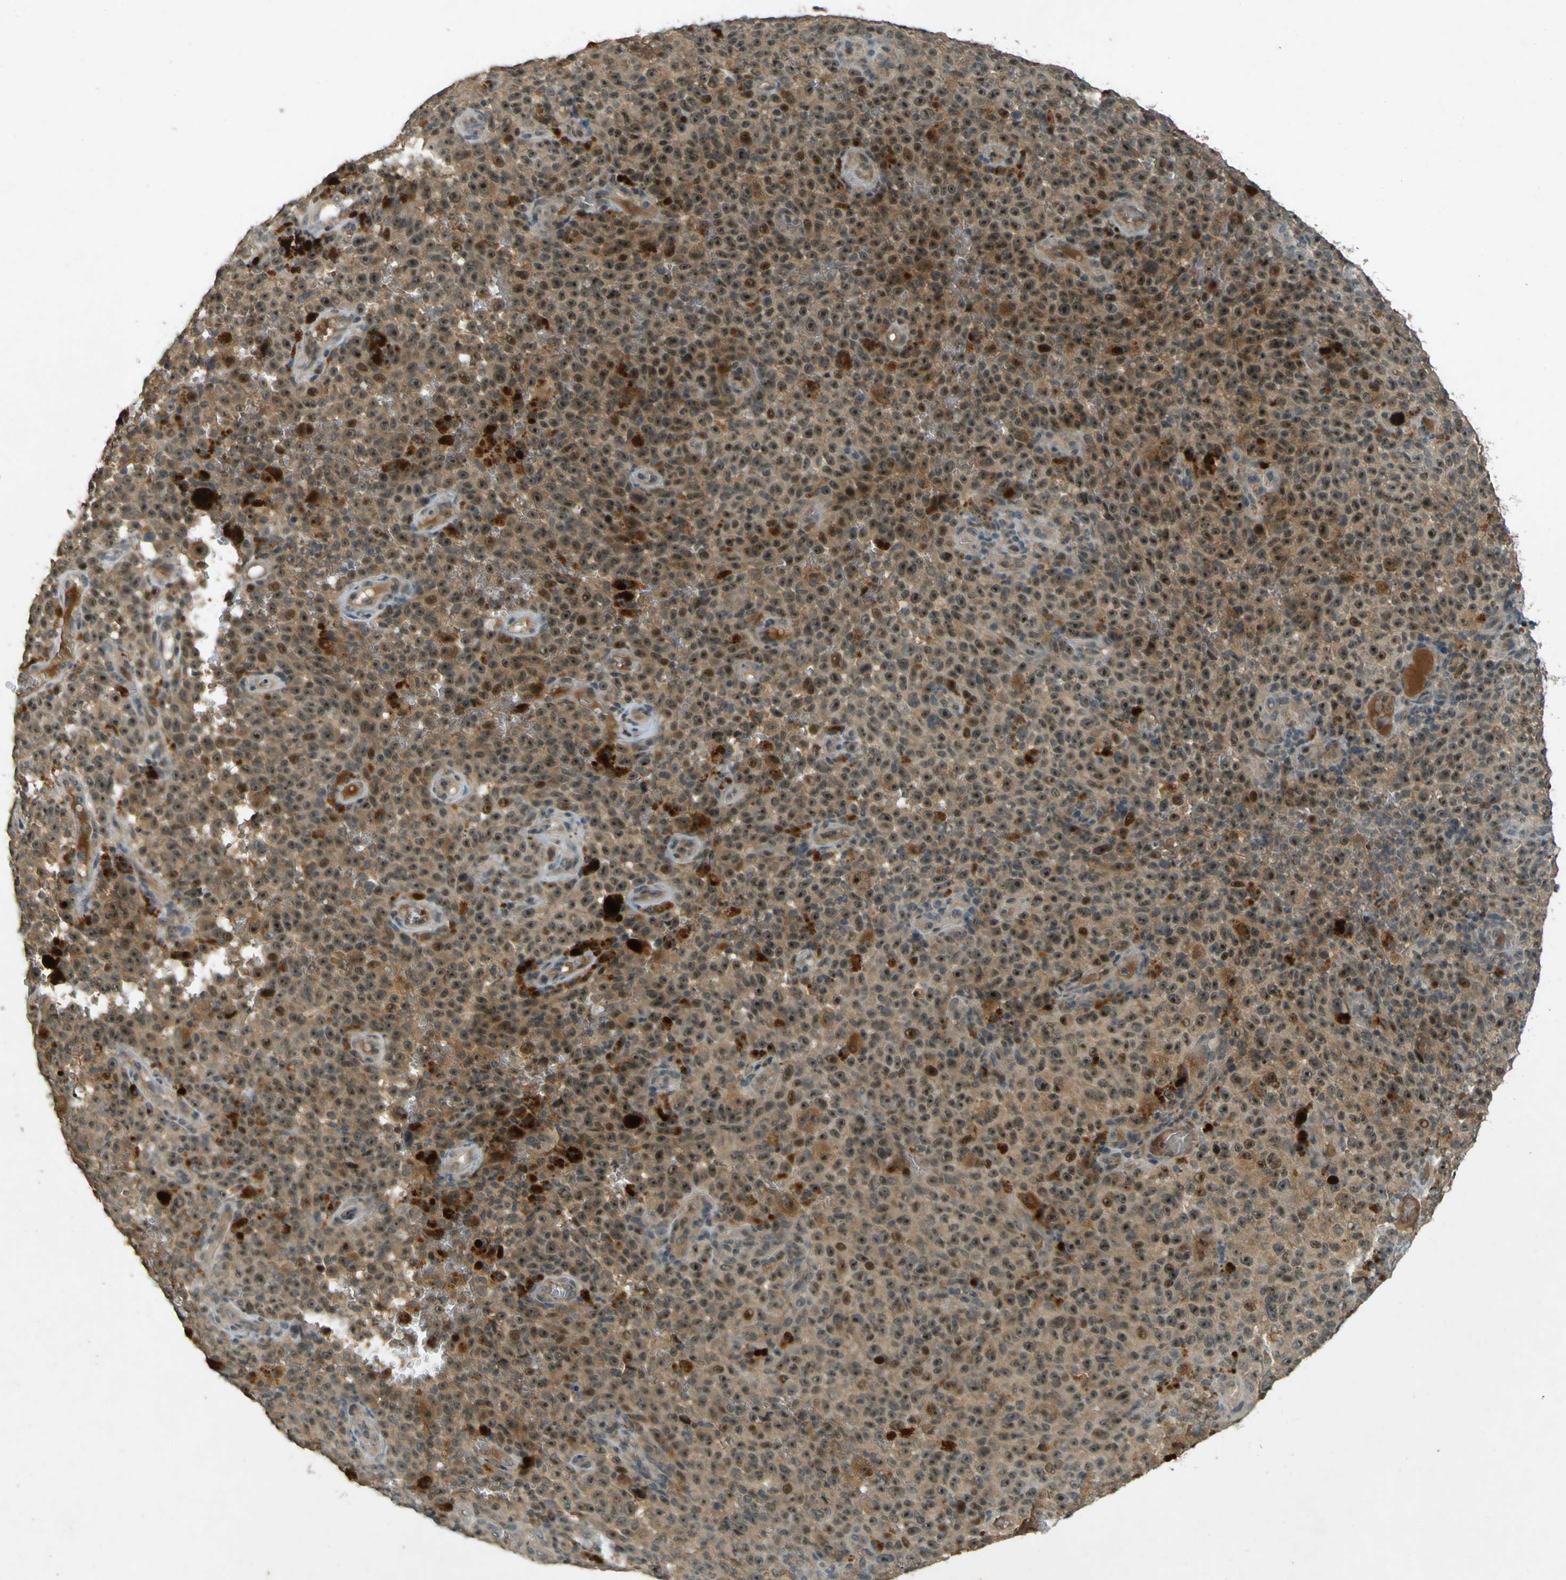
{"staining": {"intensity": "weak", "quantity": ">75%", "location": "cytoplasmic/membranous,nuclear"}, "tissue": "melanoma", "cell_type": "Tumor cells", "image_type": "cancer", "snomed": [{"axis": "morphology", "description": "Malignant melanoma, NOS"}, {"axis": "topography", "description": "Skin"}], "caption": "A brown stain labels weak cytoplasmic/membranous and nuclear staining of a protein in human malignant melanoma tumor cells.", "gene": "MPDZ", "patient": {"sex": "female", "age": 82}}